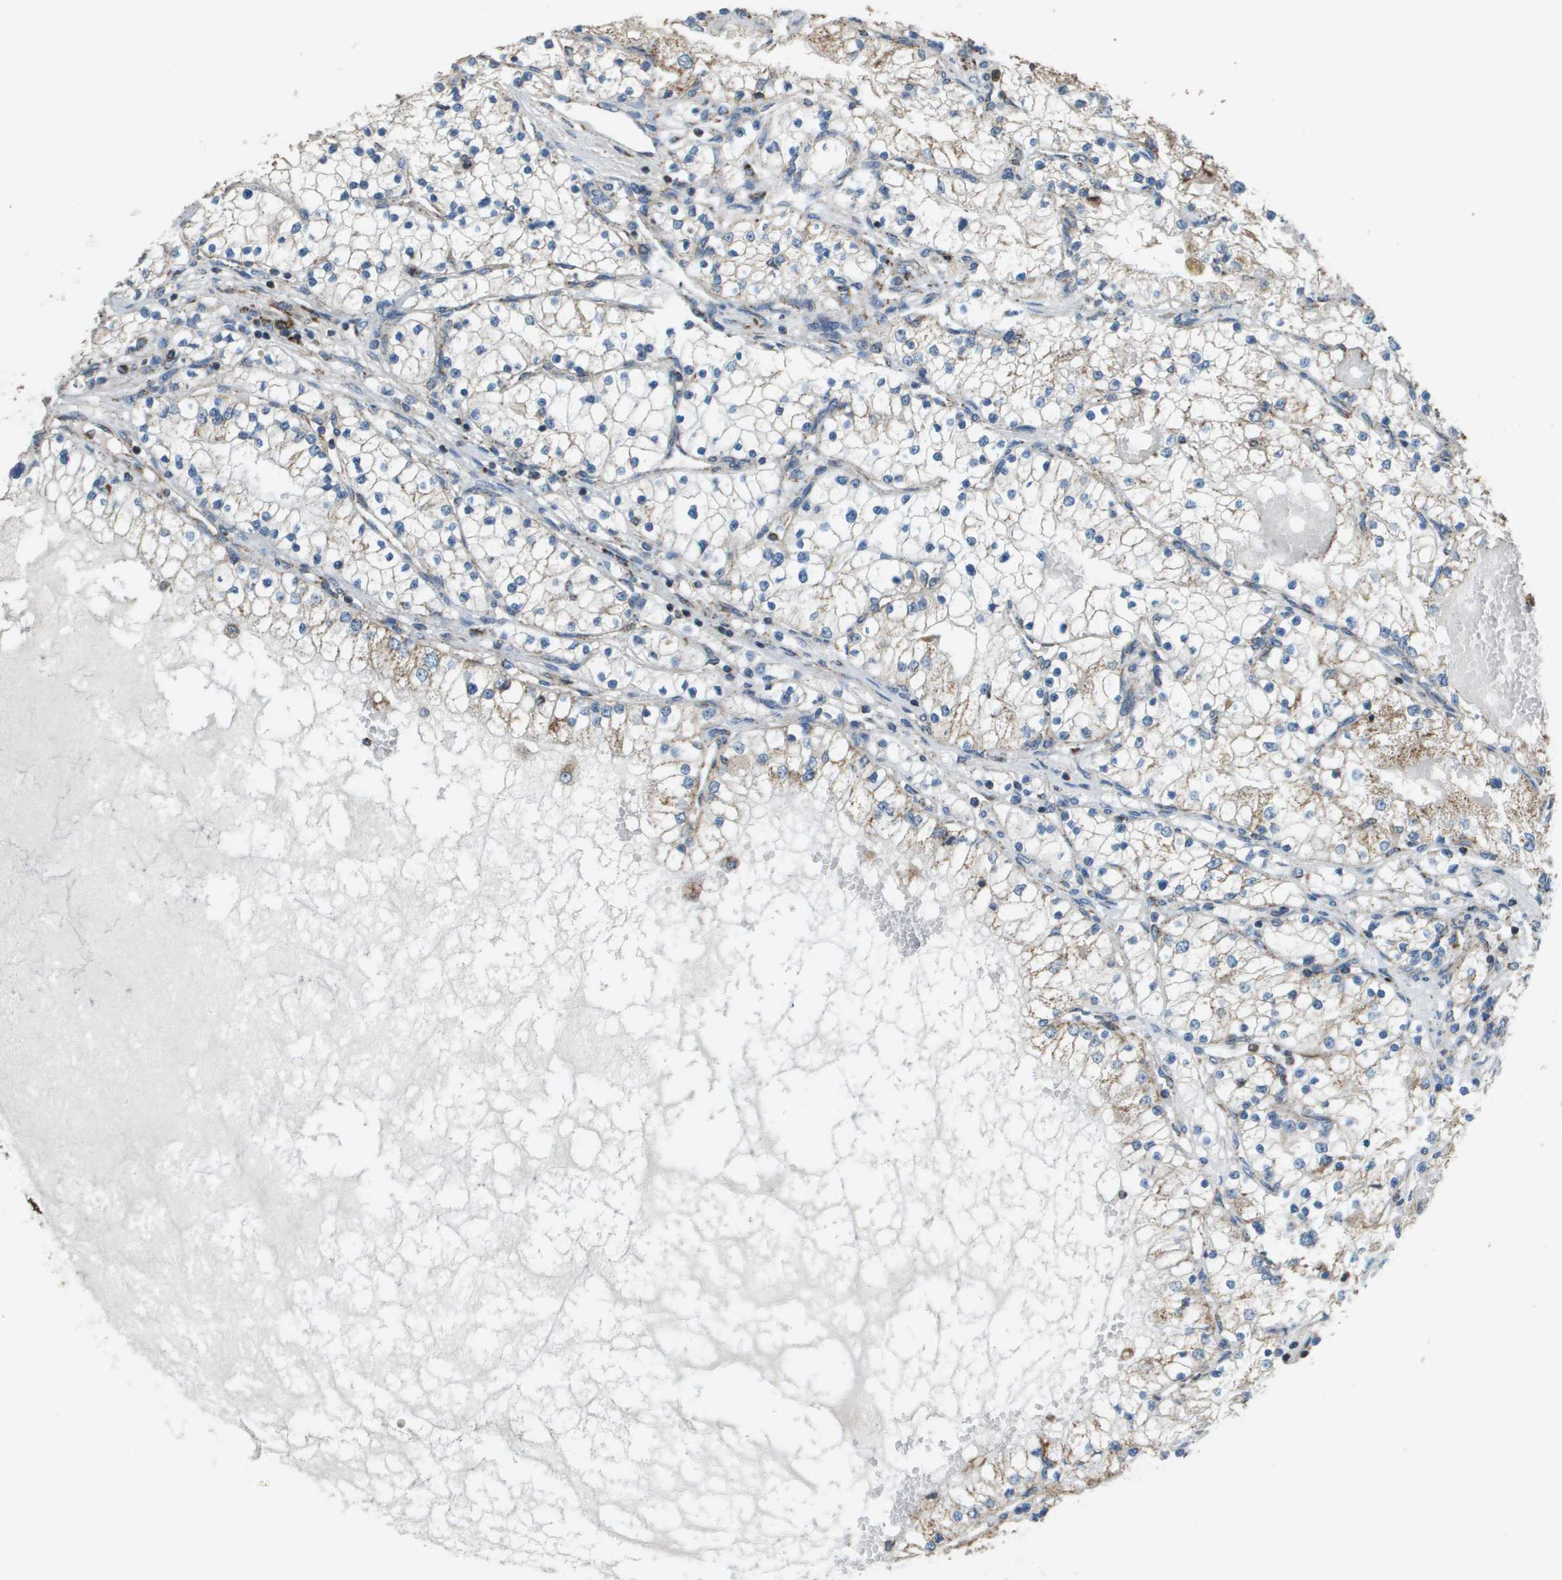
{"staining": {"intensity": "weak", "quantity": "25%-75%", "location": "cytoplasmic/membranous"}, "tissue": "renal cancer", "cell_type": "Tumor cells", "image_type": "cancer", "snomed": [{"axis": "morphology", "description": "Adenocarcinoma, NOS"}, {"axis": "topography", "description": "Kidney"}], "caption": "Brown immunohistochemical staining in human renal cancer exhibits weak cytoplasmic/membranous positivity in approximately 25%-75% of tumor cells.", "gene": "FH", "patient": {"sex": "male", "age": 68}}